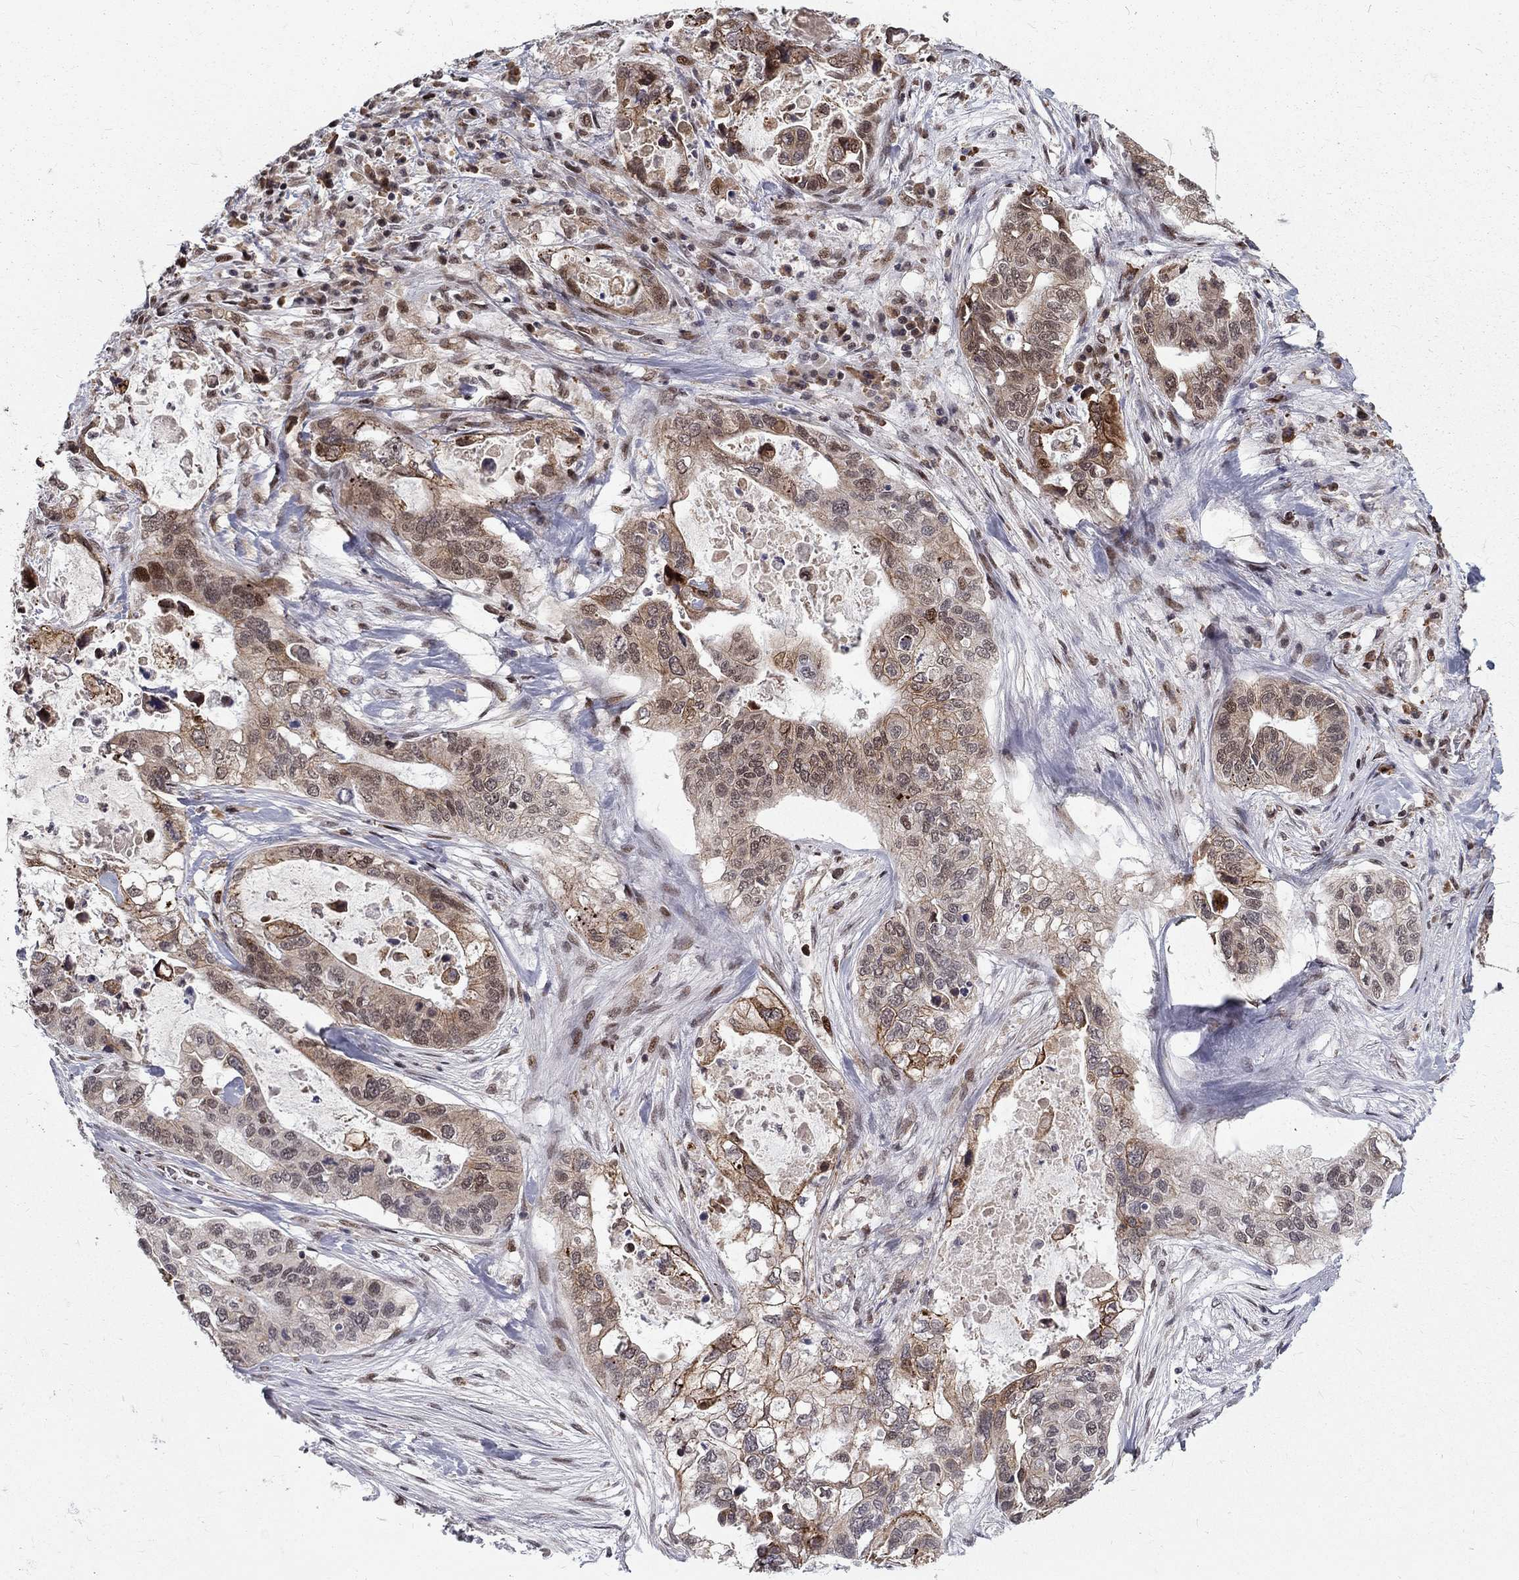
{"staining": {"intensity": "moderate", "quantity": "25%-75%", "location": "cytoplasmic/membranous,nuclear"}, "tissue": "stomach cancer", "cell_type": "Tumor cells", "image_type": "cancer", "snomed": [{"axis": "morphology", "description": "Adenocarcinoma, NOS"}, {"axis": "topography", "description": "Stomach"}], "caption": "DAB (3,3'-diaminobenzidine) immunohistochemical staining of human stomach cancer shows moderate cytoplasmic/membranous and nuclear protein staining in approximately 25%-75% of tumor cells.", "gene": "TCEAL1", "patient": {"sex": "male", "age": 54}}